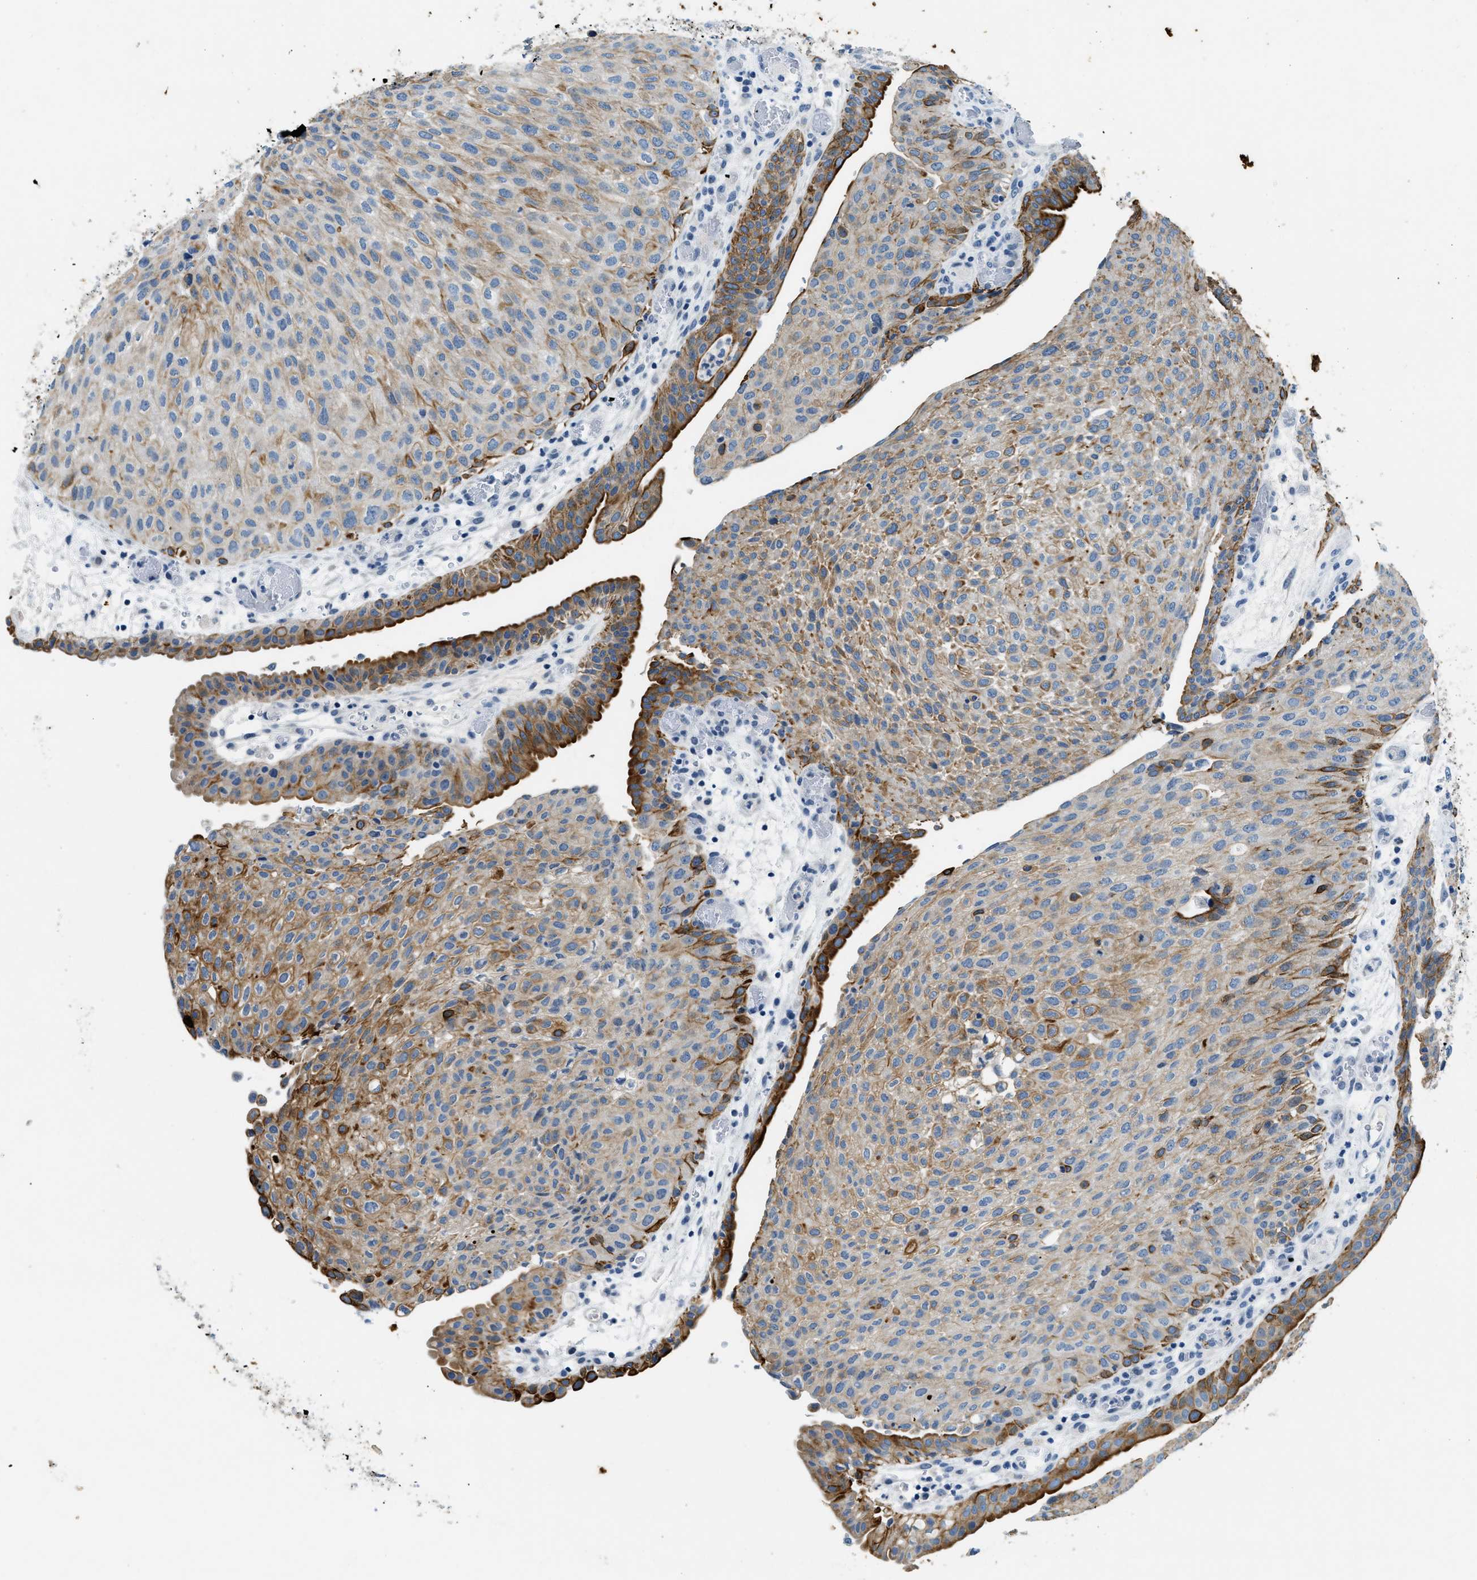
{"staining": {"intensity": "moderate", "quantity": "25%-75%", "location": "cytoplasmic/membranous"}, "tissue": "urothelial cancer", "cell_type": "Tumor cells", "image_type": "cancer", "snomed": [{"axis": "morphology", "description": "Urothelial carcinoma, Low grade"}, {"axis": "morphology", "description": "Urothelial carcinoma, High grade"}, {"axis": "topography", "description": "Urinary bladder"}], "caption": "Human urothelial cancer stained with a protein marker demonstrates moderate staining in tumor cells.", "gene": "CFAP20", "patient": {"sex": "male", "age": 35}}